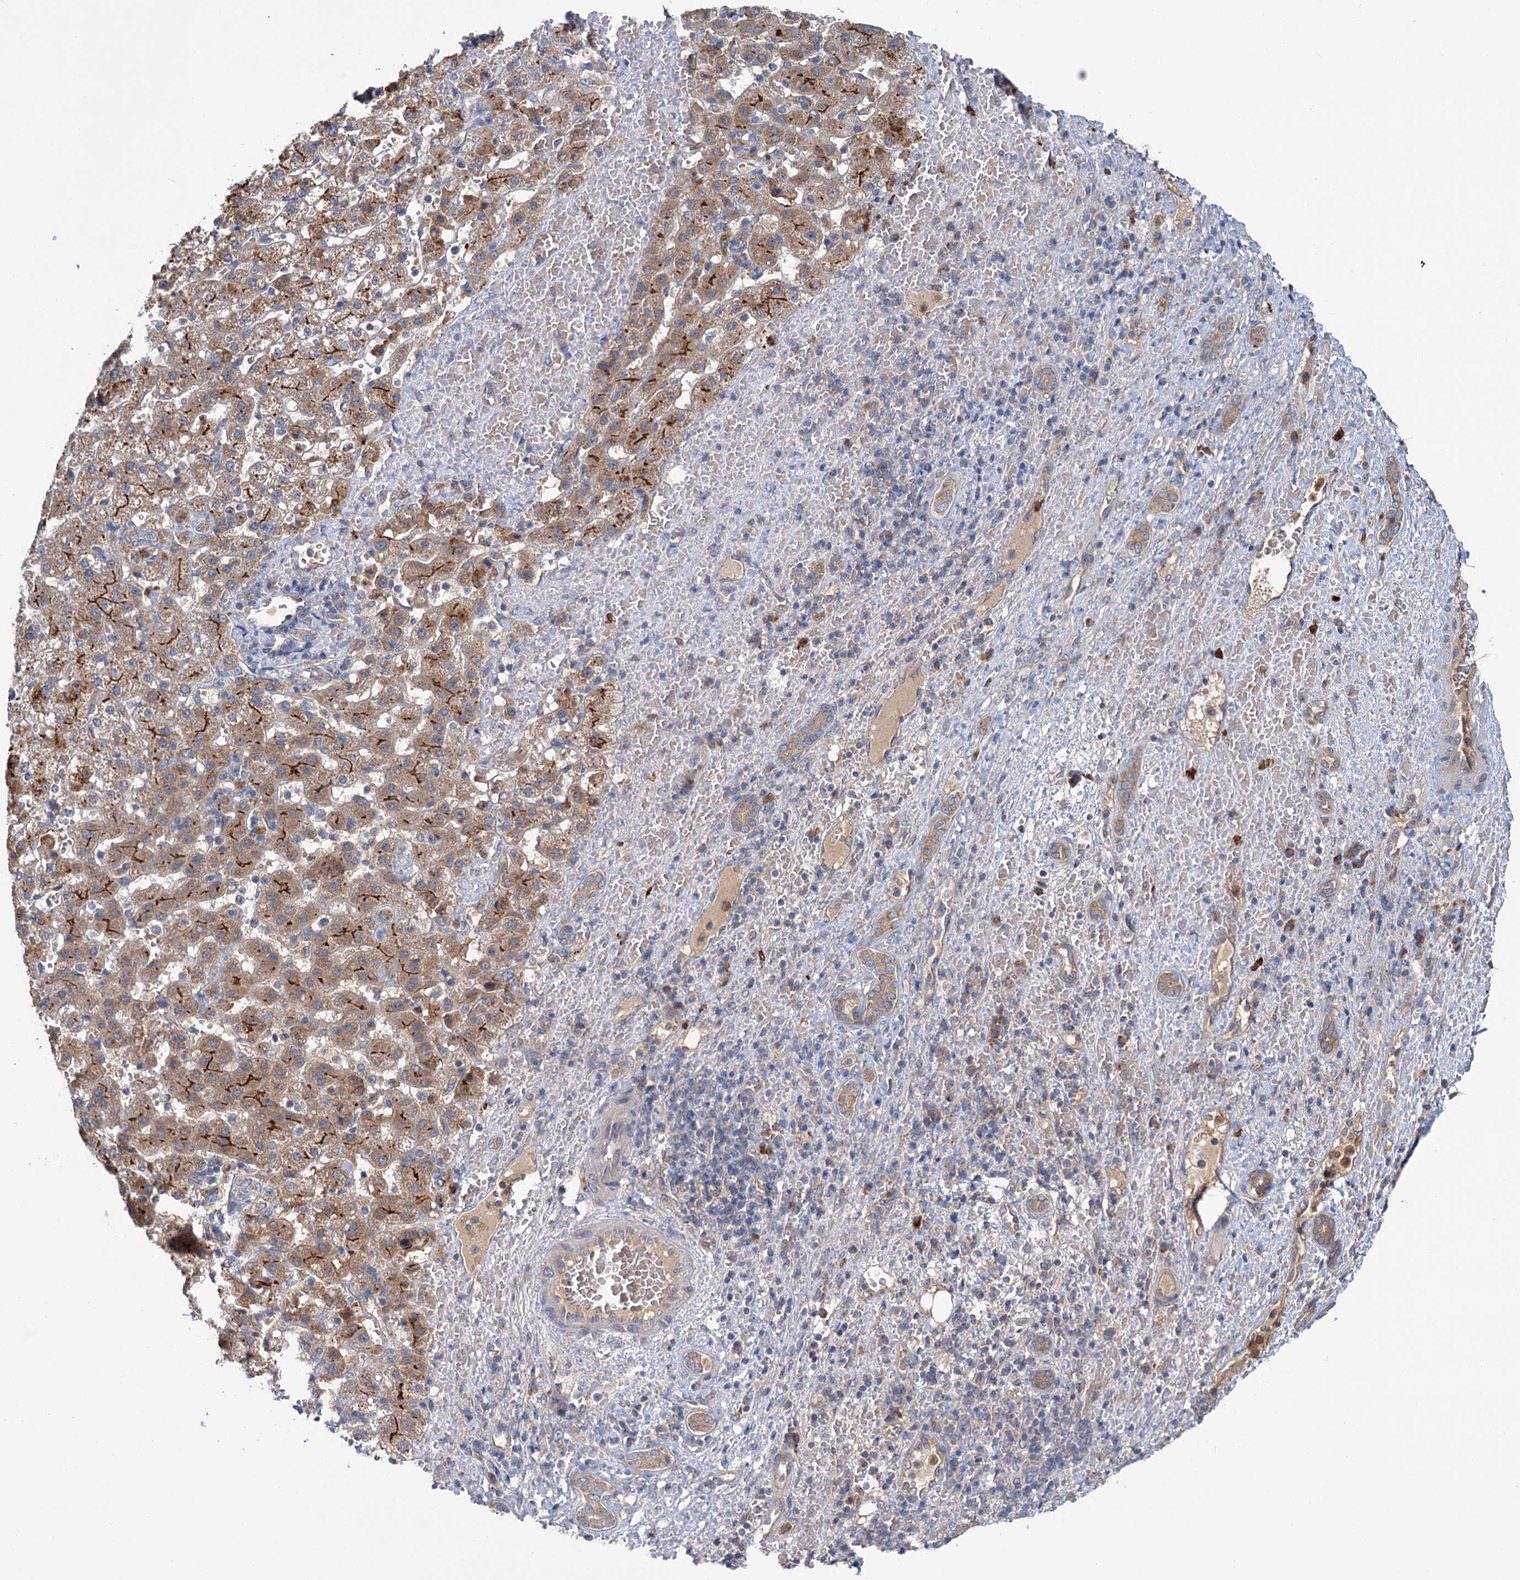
{"staining": {"intensity": "moderate", "quantity": "25%-75%", "location": "cytoplasmic/membranous"}, "tissue": "liver cancer", "cell_type": "Tumor cells", "image_type": "cancer", "snomed": [{"axis": "morphology", "description": "Normal tissue, NOS"}, {"axis": "morphology", "description": "Carcinoma, Hepatocellular, NOS"}, {"axis": "topography", "description": "Liver"}], "caption": "Immunohistochemical staining of human liver cancer exhibits moderate cytoplasmic/membranous protein positivity in approximately 25%-75% of tumor cells.", "gene": "DYNC2H1", "patient": {"sex": "male", "age": 57}}